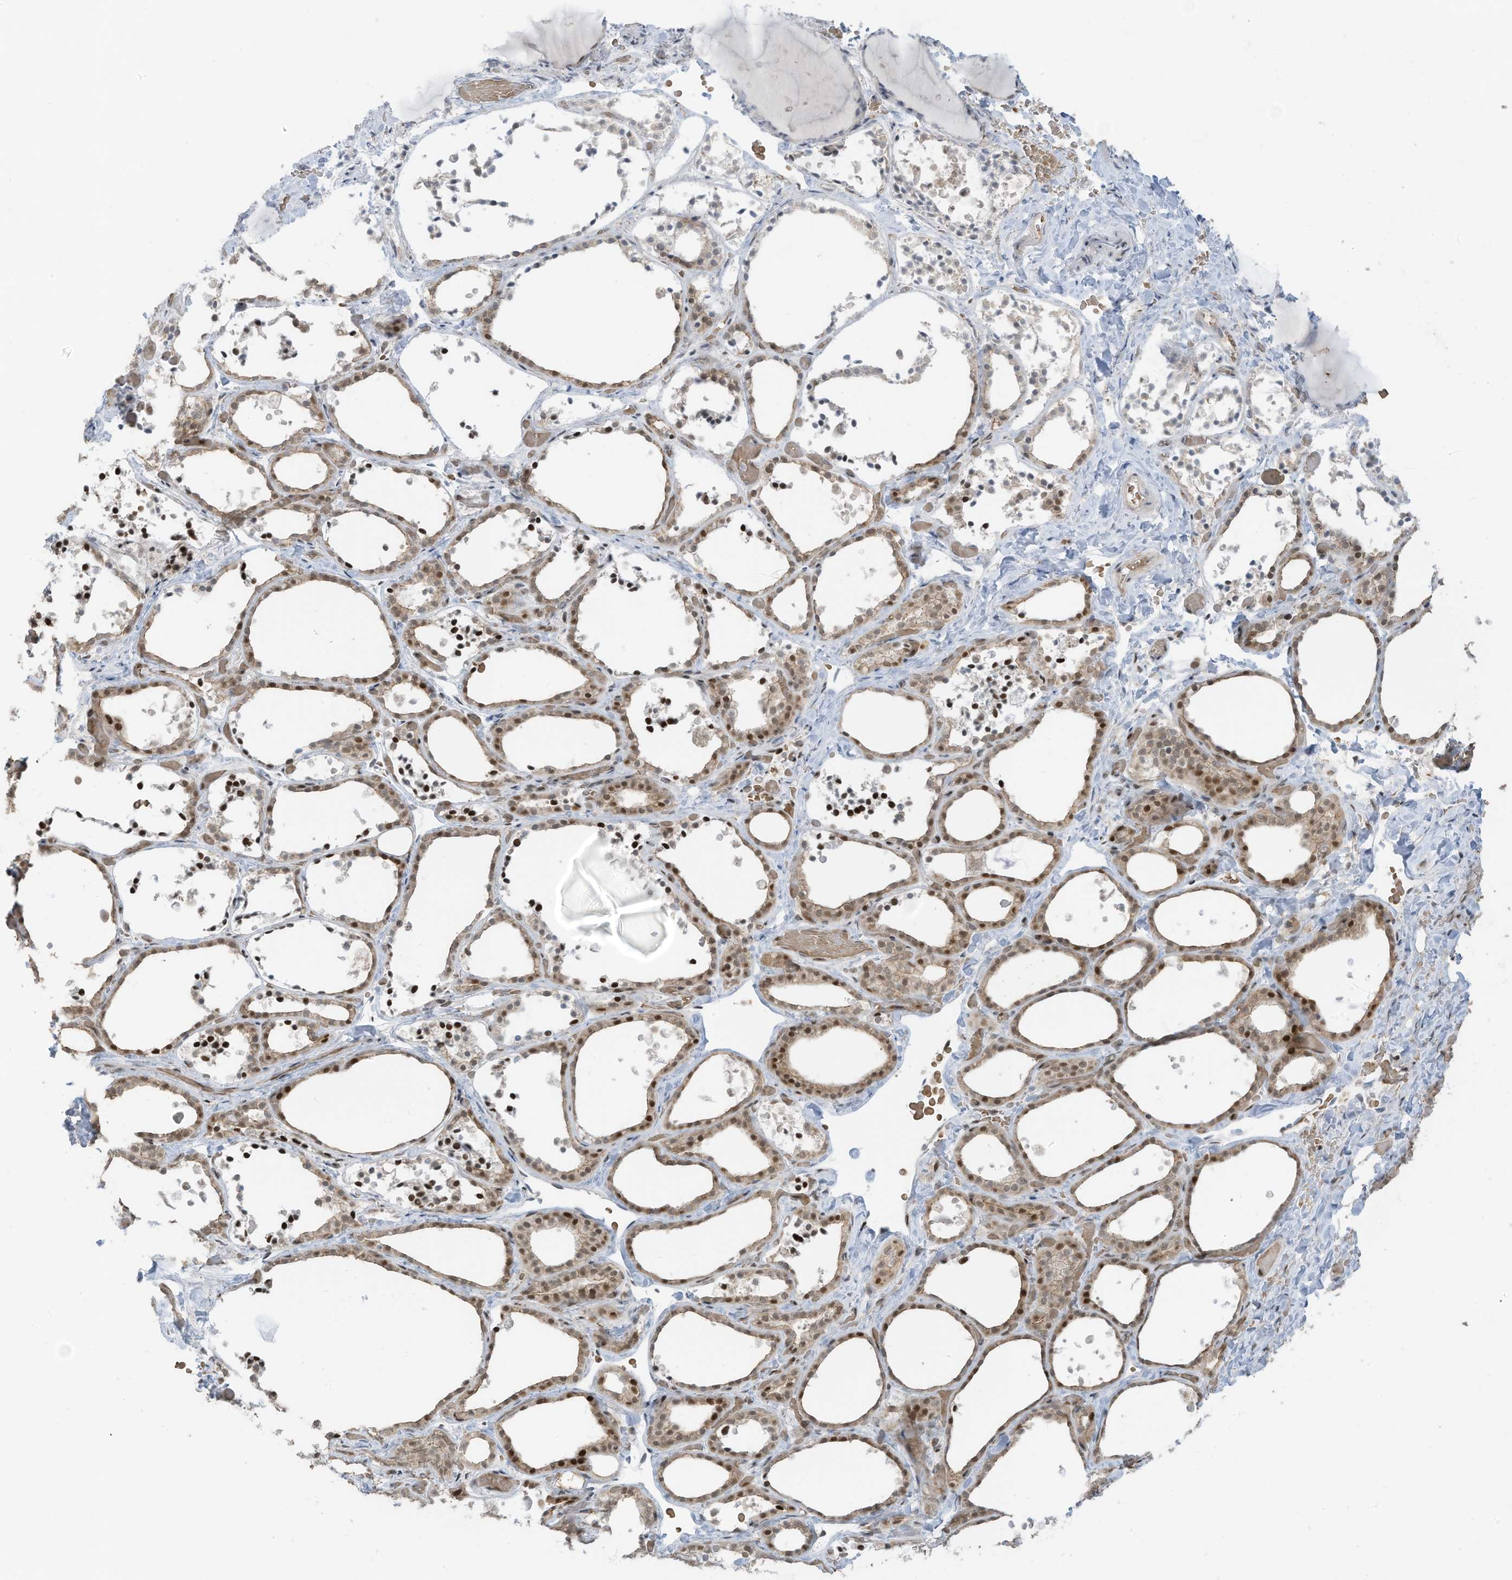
{"staining": {"intensity": "moderate", "quantity": ">75%", "location": "cytoplasmic/membranous,nuclear"}, "tissue": "thyroid gland", "cell_type": "Glandular cells", "image_type": "normal", "snomed": [{"axis": "morphology", "description": "Normal tissue, NOS"}, {"axis": "topography", "description": "Thyroid gland"}], "caption": "Thyroid gland stained with DAB (3,3'-diaminobenzidine) immunohistochemistry exhibits medium levels of moderate cytoplasmic/membranous,nuclear staining in about >75% of glandular cells. (DAB (3,3'-diaminobenzidine) = brown stain, brightfield microscopy at high magnification).", "gene": "ZCWPW2", "patient": {"sex": "female", "age": 44}}